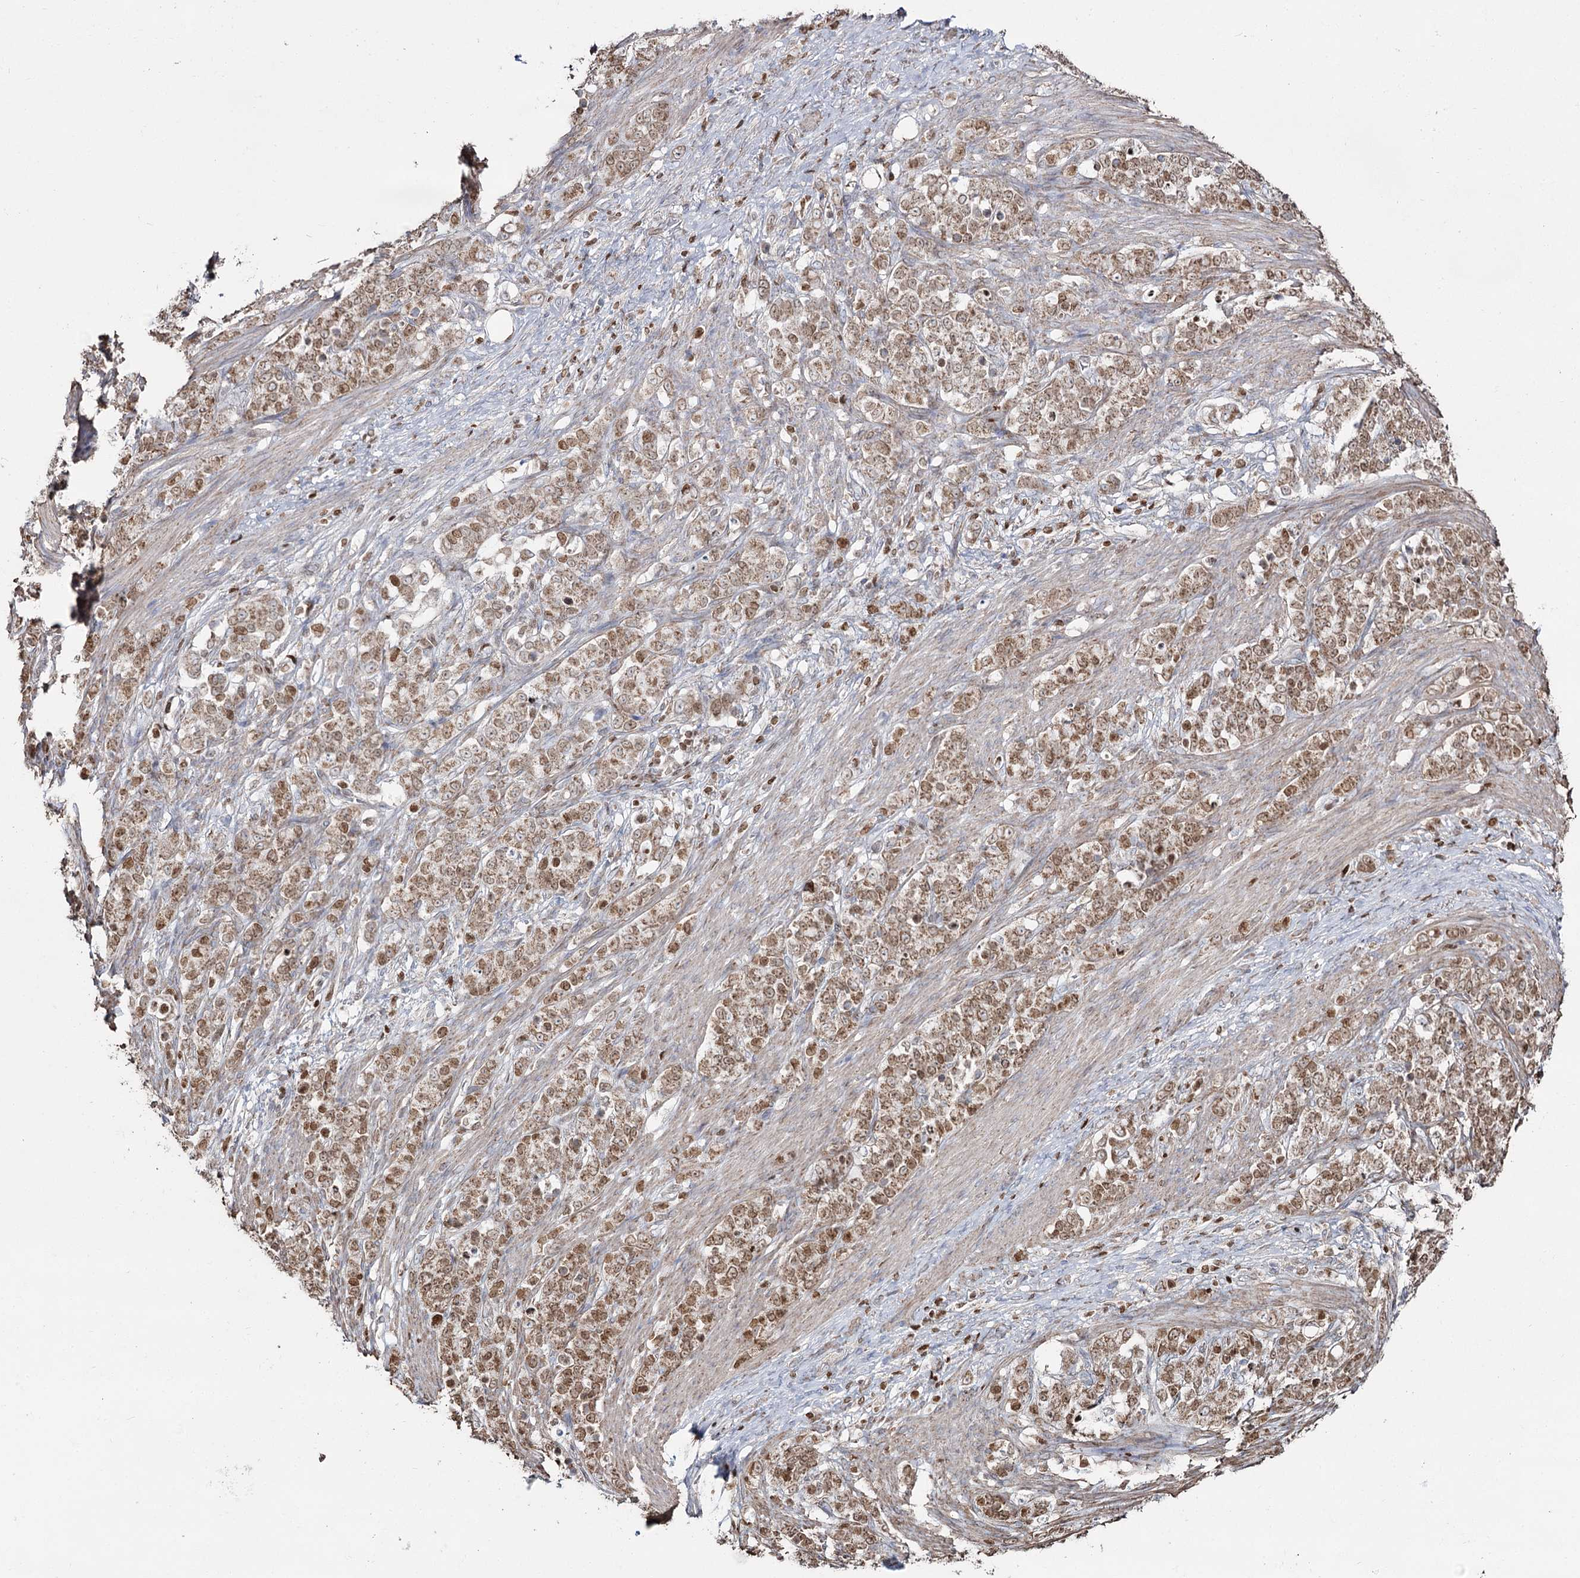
{"staining": {"intensity": "moderate", "quantity": ">75%", "location": "cytoplasmic/membranous,nuclear"}, "tissue": "stomach cancer", "cell_type": "Tumor cells", "image_type": "cancer", "snomed": [{"axis": "morphology", "description": "Adenocarcinoma, NOS"}, {"axis": "topography", "description": "Stomach"}], "caption": "A brown stain labels moderate cytoplasmic/membranous and nuclear positivity of a protein in stomach cancer (adenocarcinoma) tumor cells.", "gene": "PDHX", "patient": {"sex": "female", "age": 79}}